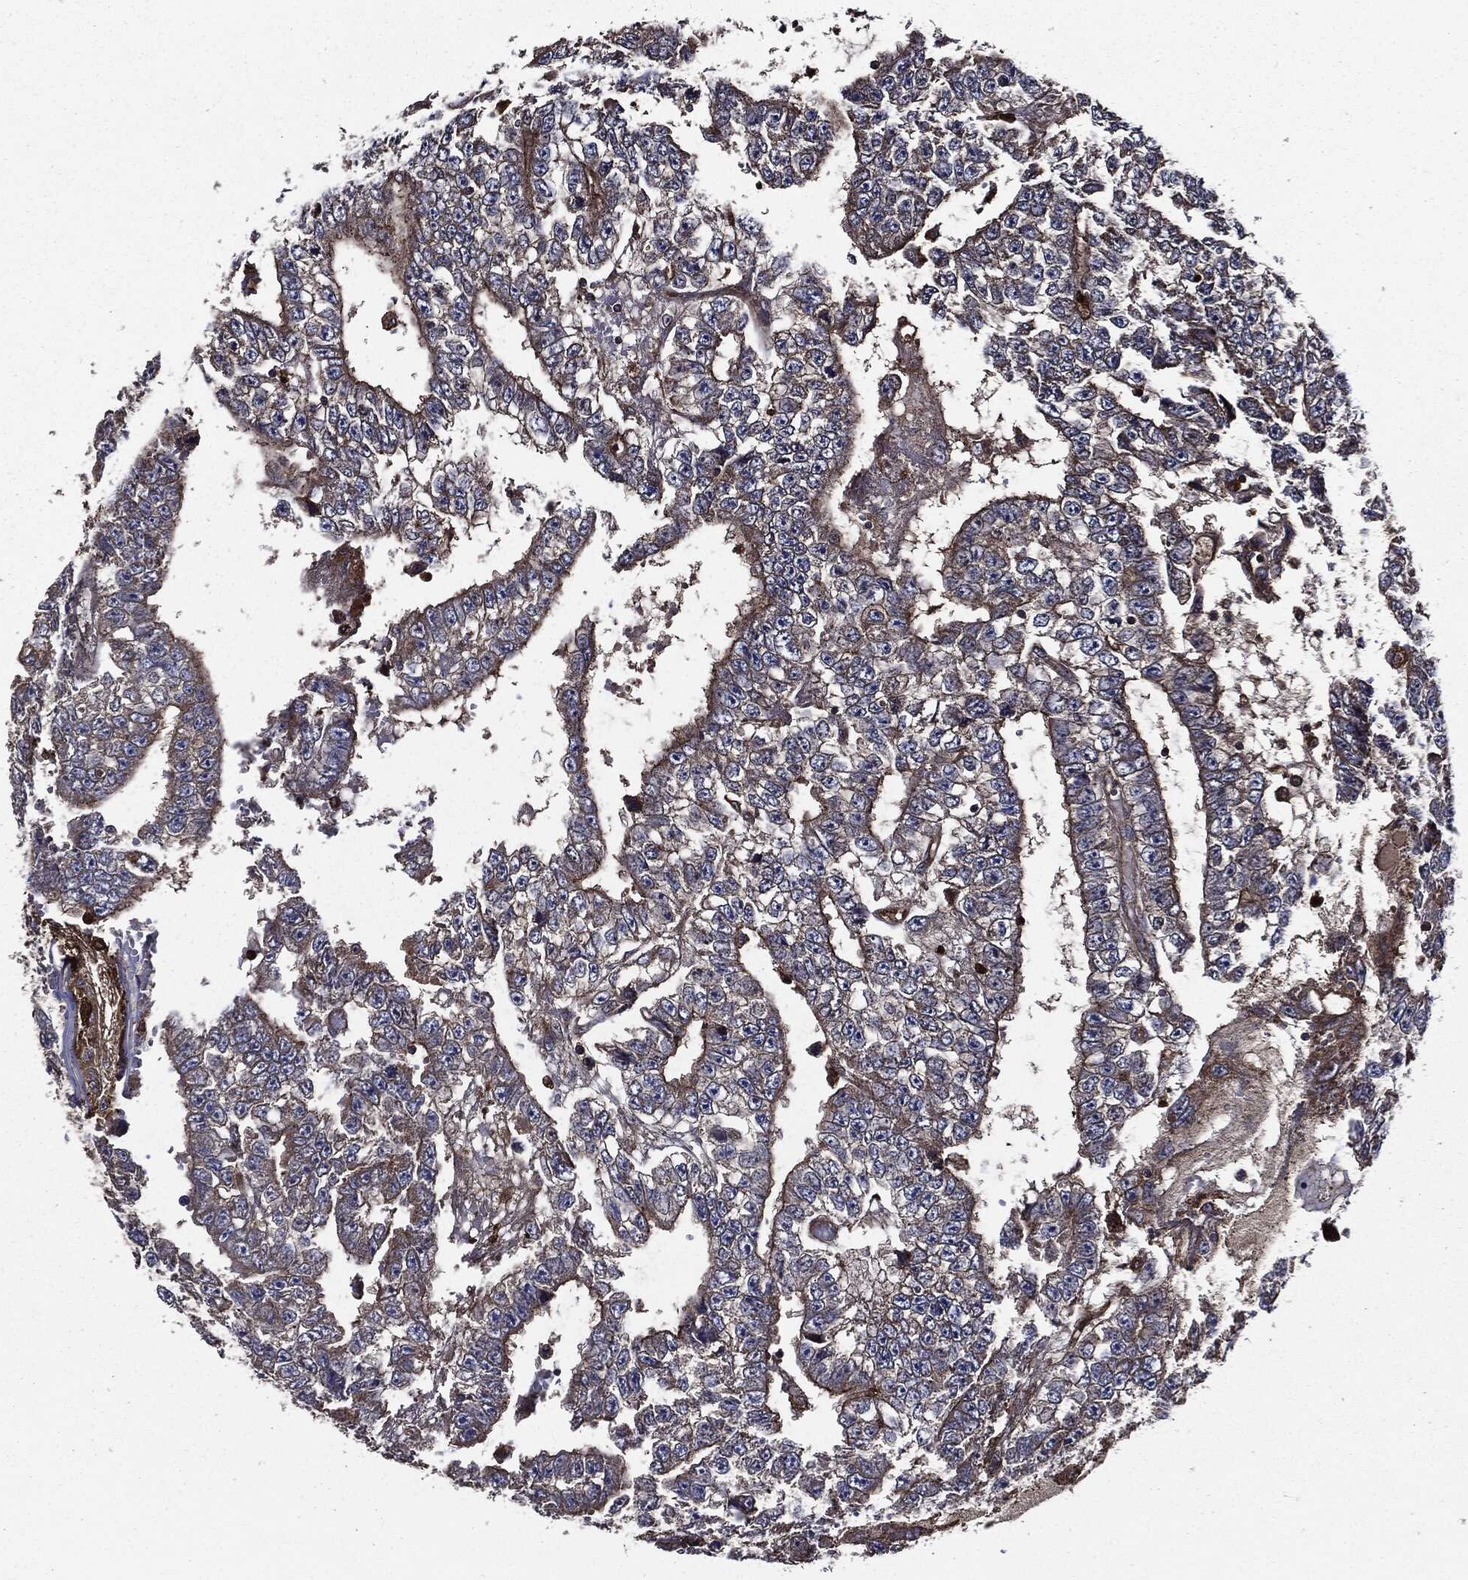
{"staining": {"intensity": "moderate", "quantity": ">75%", "location": "cytoplasmic/membranous"}, "tissue": "testis cancer", "cell_type": "Tumor cells", "image_type": "cancer", "snomed": [{"axis": "morphology", "description": "Carcinoma, Embryonal, NOS"}, {"axis": "topography", "description": "Testis"}], "caption": "A medium amount of moderate cytoplasmic/membranous positivity is present in approximately >75% of tumor cells in testis embryonal carcinoma tissue.", "gene": "PDCD6IP", "patient": {"sex": "male", "age": 25}}